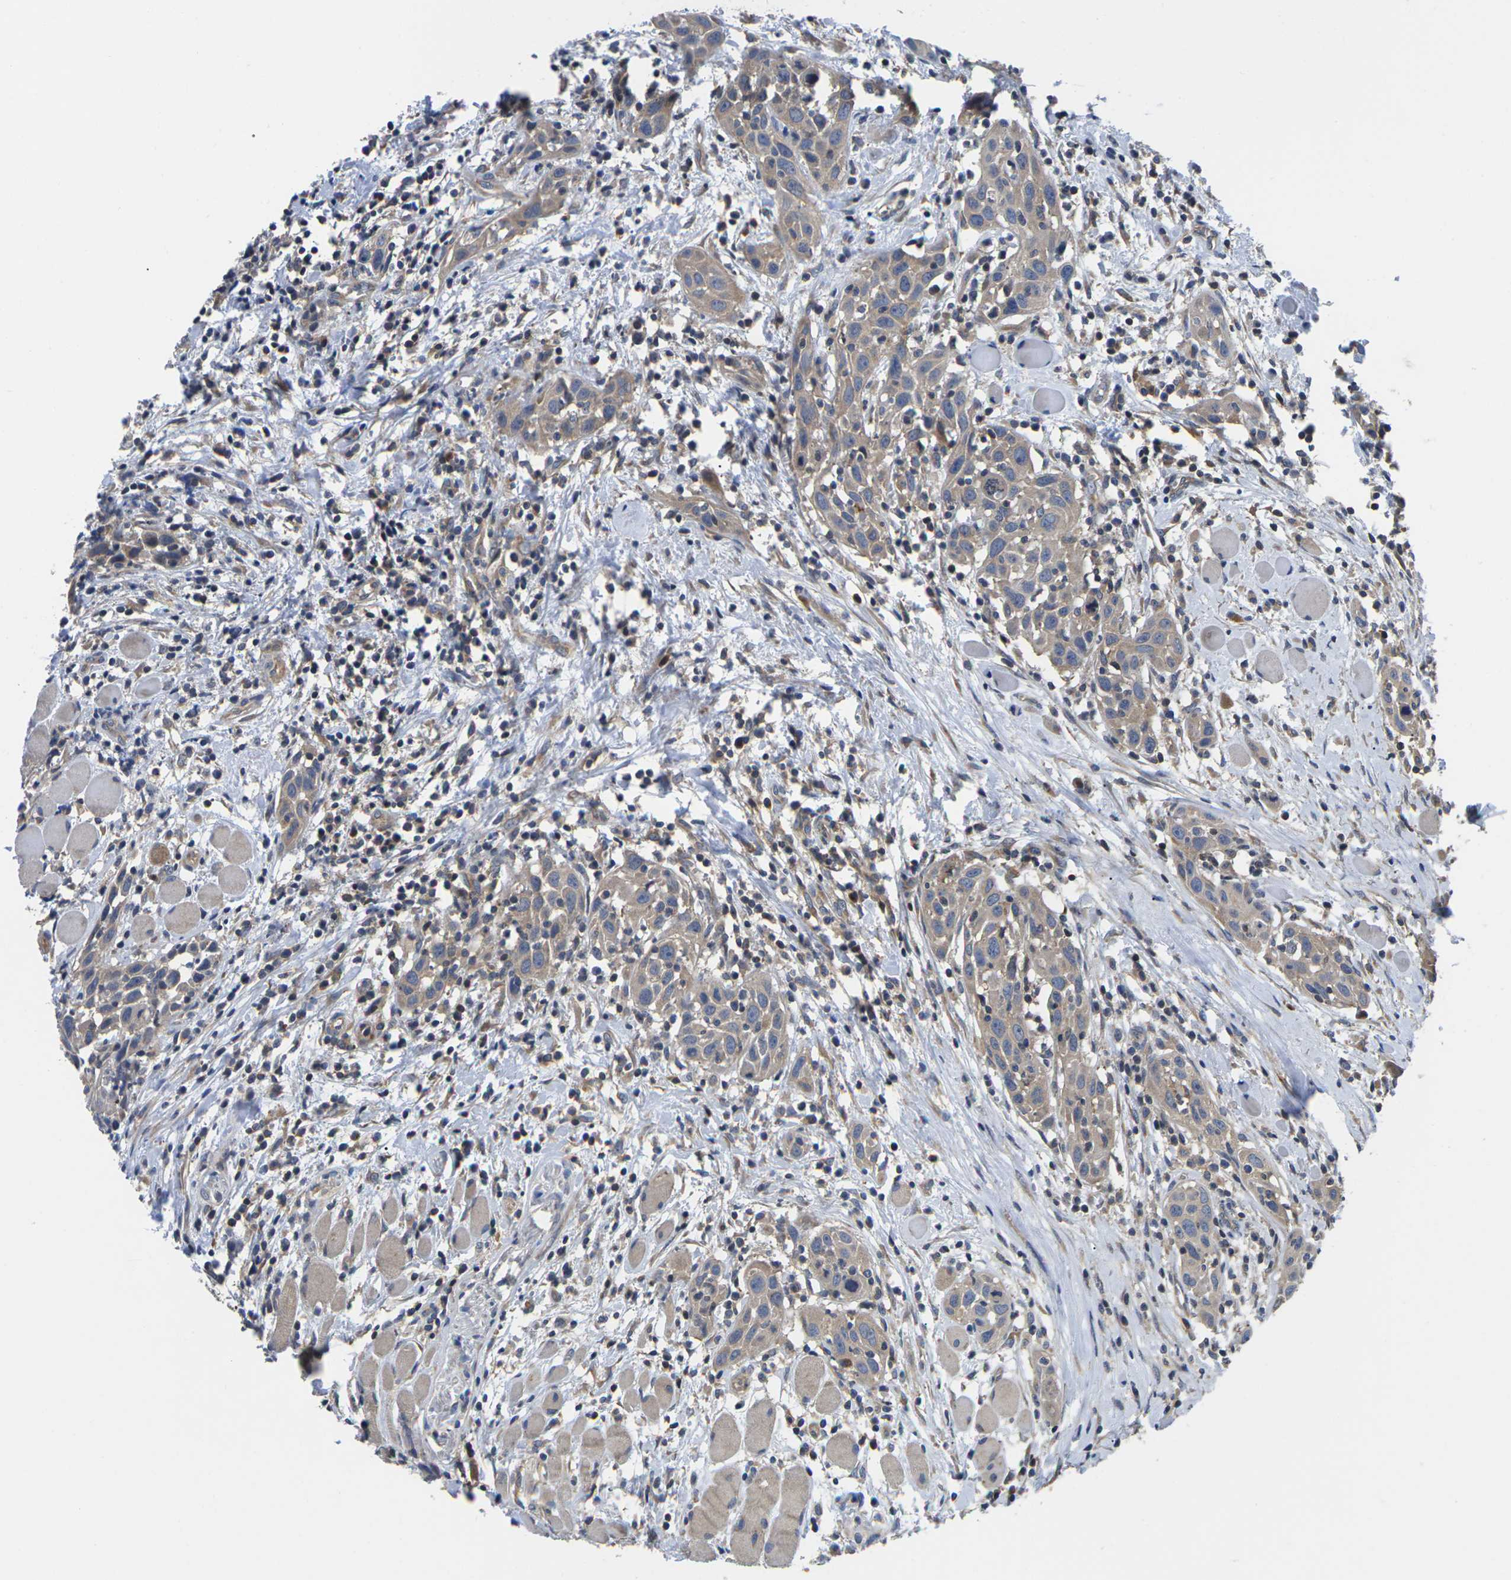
{"staining": {"intensity": "weak", "quantity": ">75%", "location": "cytoplasmic/membranous"}, "tissue": "head and neck cancer", "cell_type": "Tumor cells", "image_type": "cancer", "snomed": [{"axis": "morphology", "description": "Squamous cell carcinoma, NOS"}, {"axis": "topography", "description": "Oral tissue"}, {"axis": "topography", "description": "Head-Neck"}], "caption": "The histopathology image shows a brown stain indicating the presence of a protein in the cytoplasmic/membranous of tumor cells in head and neck cancer.", "gene": "TMCC2", "patient": {"sex": "female", "age": 50}}